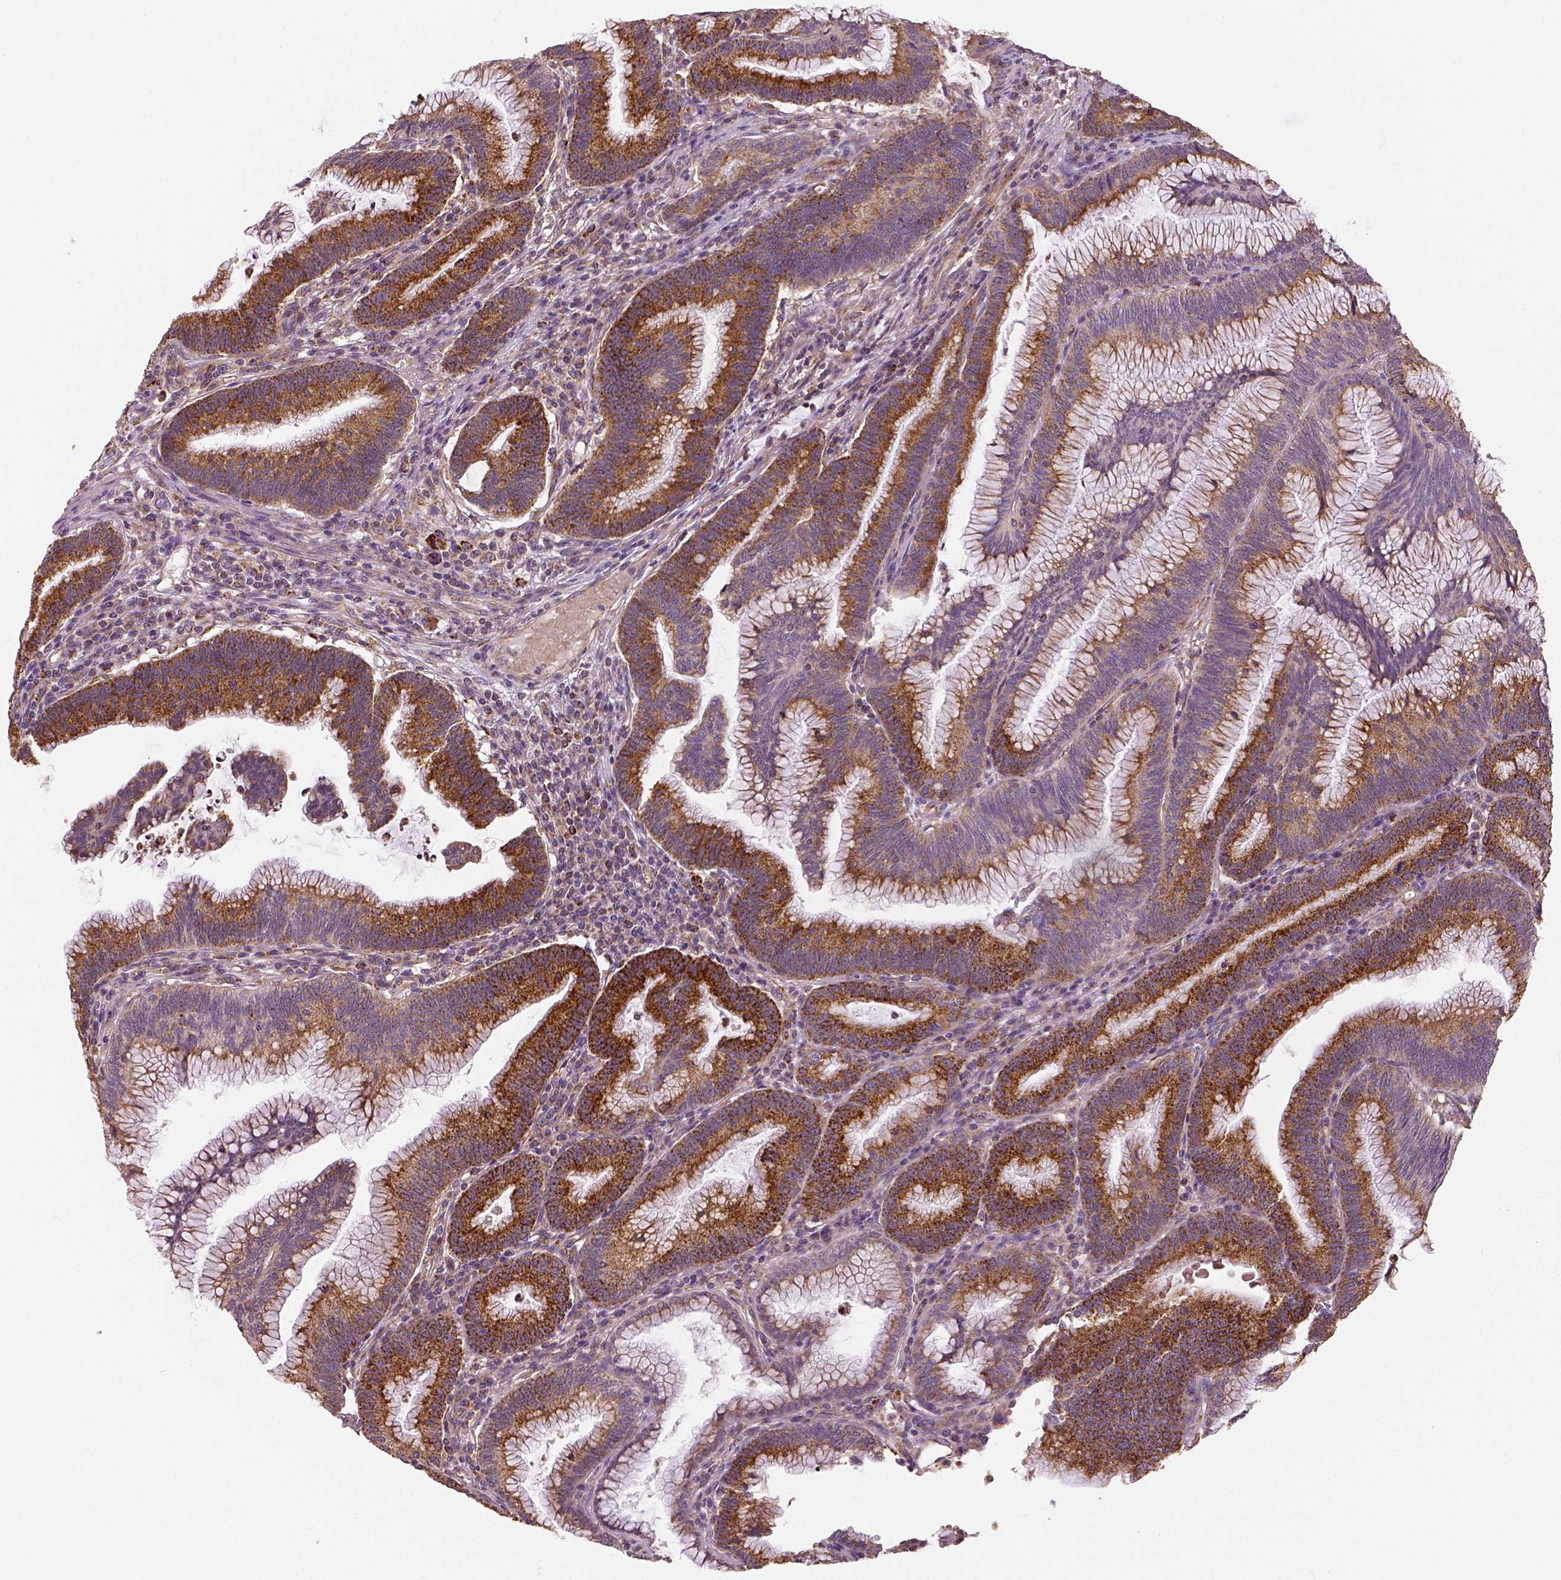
{"staining": {"intensity": "strong", "quantity": ">75%", "location": "cytoplasmic/membranous"}, "tissue": "colorectal cancer", "cell_type": "Tumor cells", "image_type": "cancer", "snomed": [{"axis": "morphology", "description": "Adenocarcinoma, NOS"}, {"axis": "topography", "description": "Colon"}], "caption": "Colorectal cancer (adenocarcinoma) stained with a protein marker exhibits strong staining in tumor cells.", "gene": "PGAM5", "patient": {"sex": "female", "age": 78}}